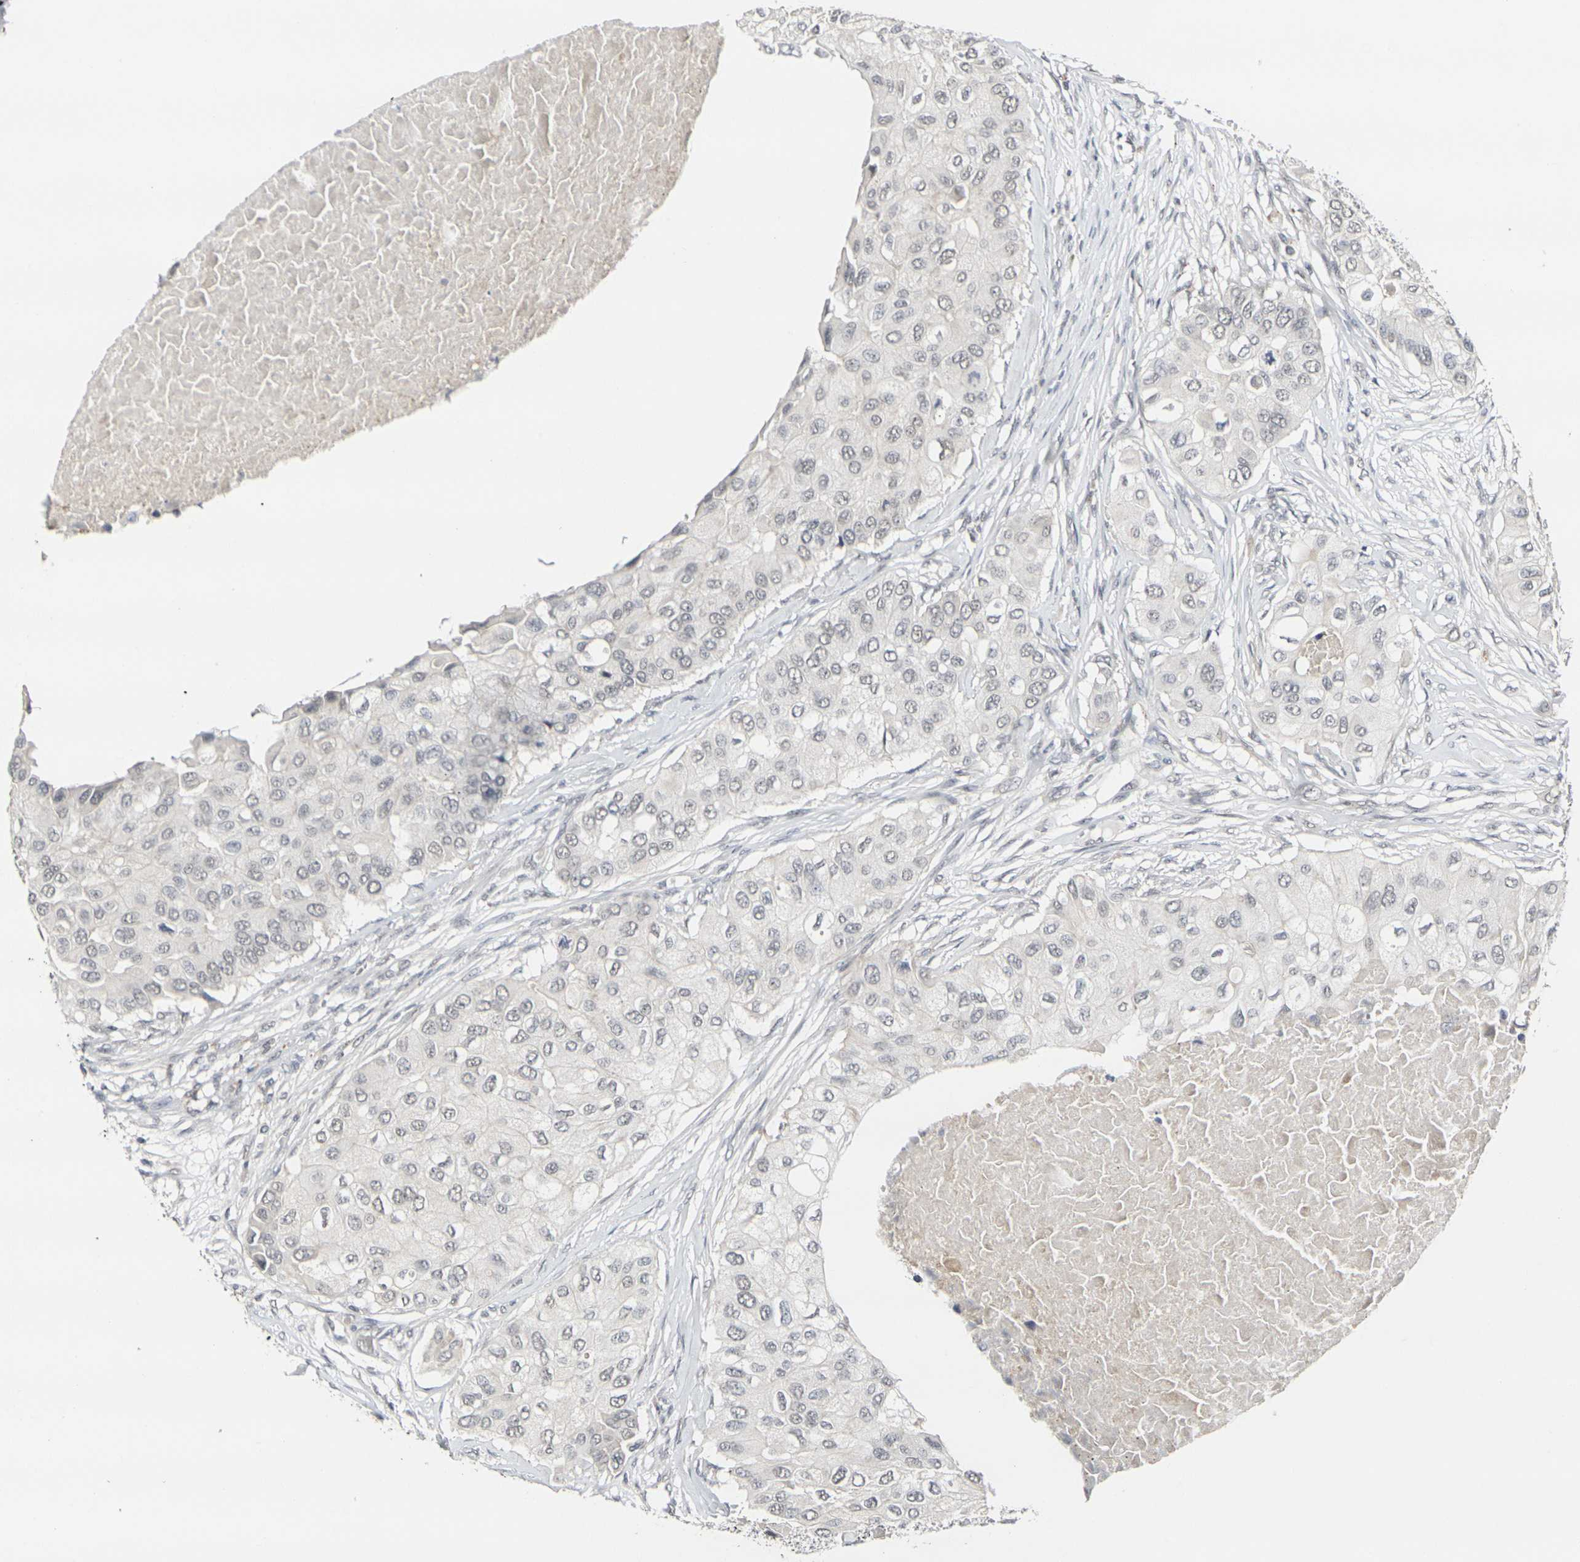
{"staining": {"intensity": "negative", "quantity": "none", "location": "none"}, "tissue": "breast cancer", "cell_type": "Tumor cells", "image_type": "cancer", "snomed": [{"axis": "morphology", "description": "Normal tissue, NOS"}, {"axis": "morphology", "description": "Duct carcinoma"}, {"axis": "topography", "description": "Breast"}], "caption": "The immunohistochemistry (IHC) photomicrograph has no significant expression in tumor cells of breast cancer tissue.", "gene": "GPR19", "patient": {"sex": "female", "age": 49}}